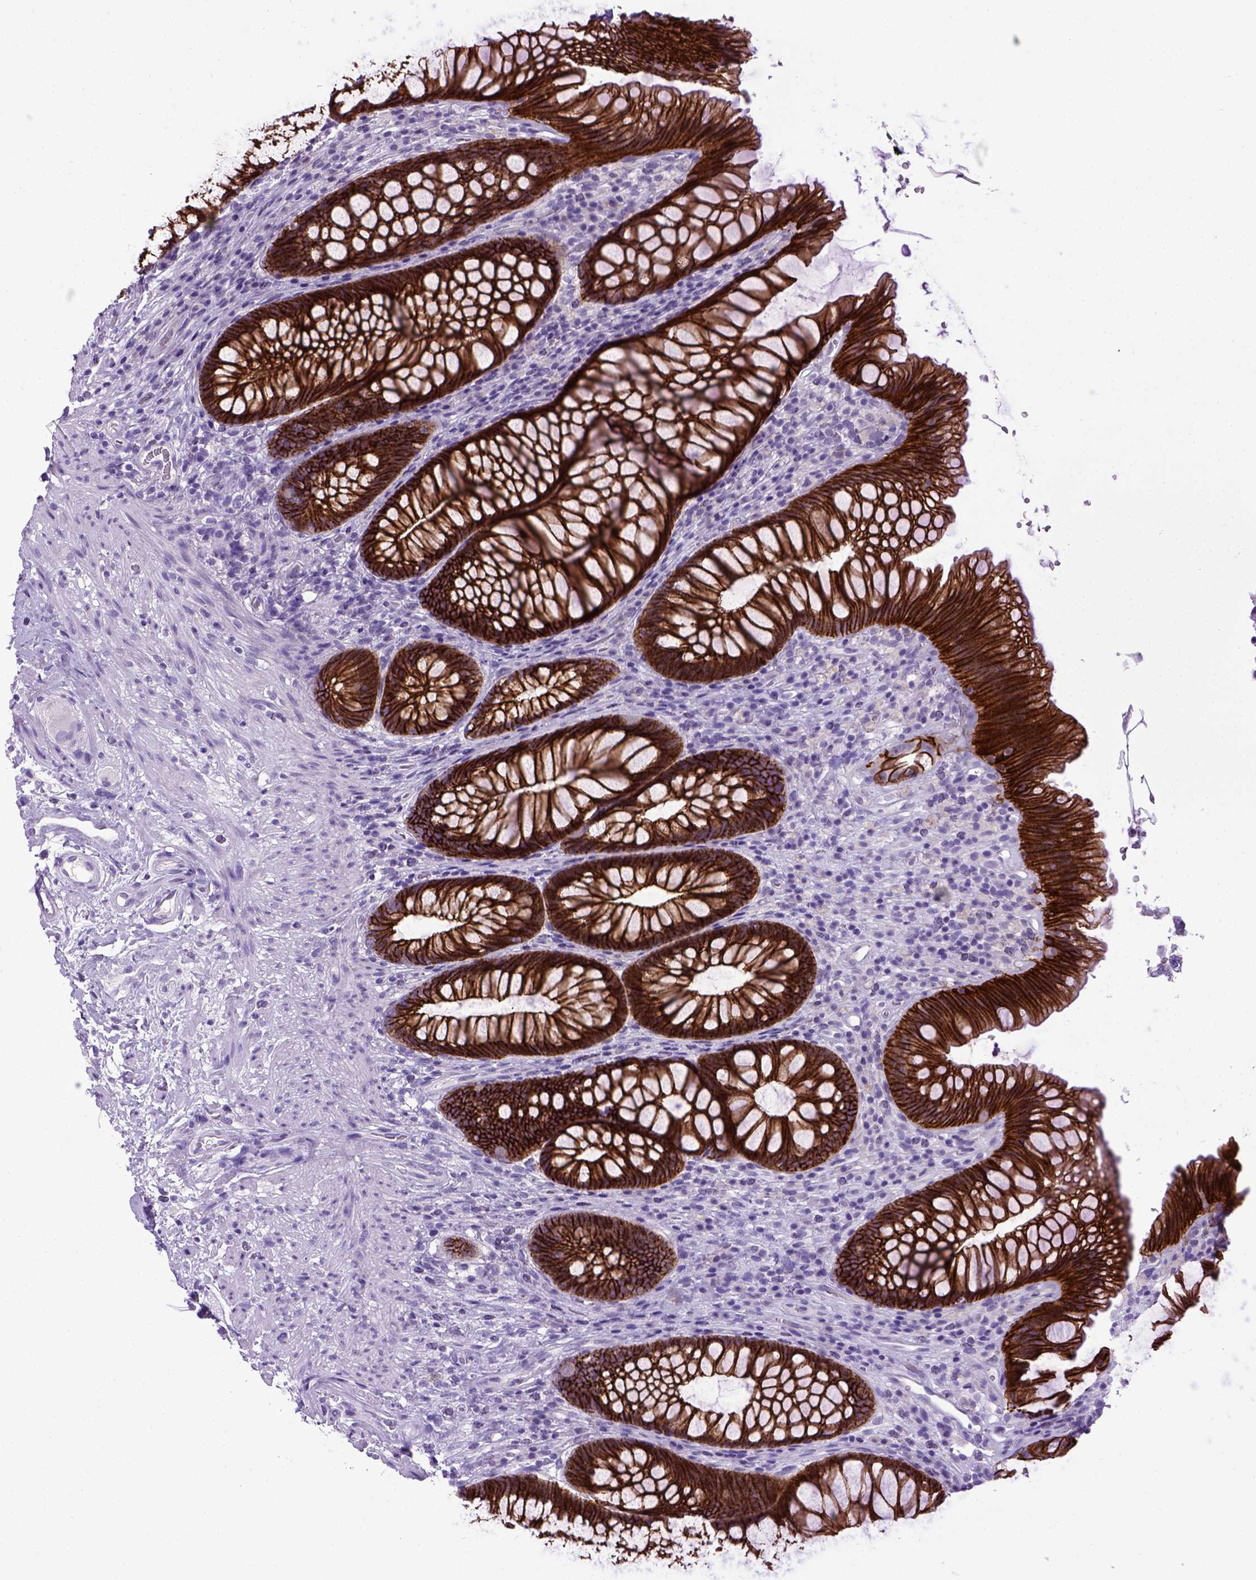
{"staining": {"intensity": "strong", "quantity": ">75%", "location": "cytoplasmic/membranous"}, "tissue": "rectum", "cell_type": "Glandular cells", "image_type": "normal", "snomed": [{"axis": "morphology", "description": "Normal tissue, NOS"}, {"axis": "topography", "description": "Smooth muscle"}, {"axis": "topography", "description": "Rectum"}], "caption": "The image demonstrates staining of unremarkable rectum, revealing strong cytoplasmic/membranous protein staining (brown color) within glandular cells. (IHC, brightfield microscopy, high magnification).", "gene": "CDH1", "patient": {"sex": "male", "age": 53}}